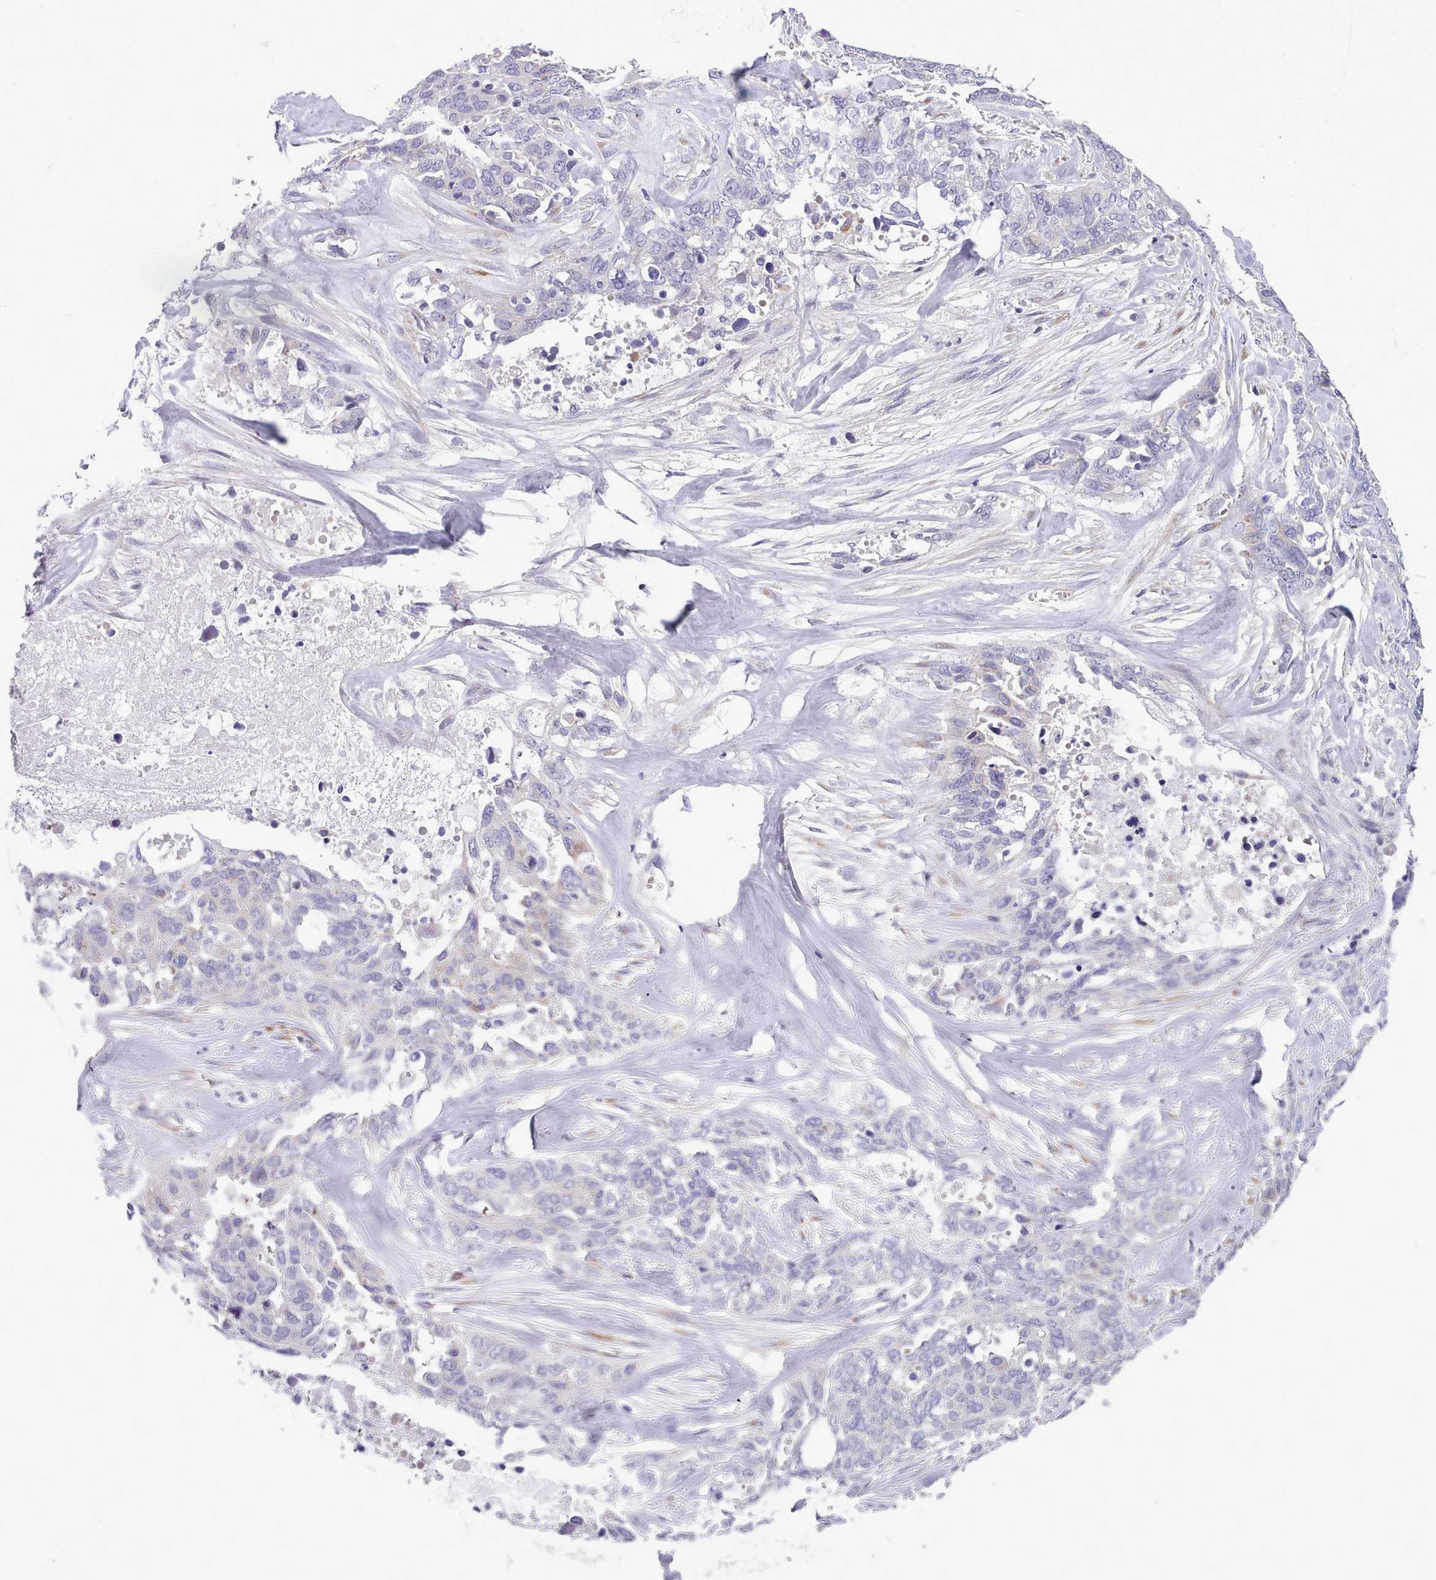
{"staining": {"intensity": "negative", "quantity": "none", "location": "none"}, "tissue": "ovarian cancer", "cell_type": "Tumor cells", "image_type": "cancer", "snomed": [{"axis": "morphology", "description": "Cystadenocarcinoma, serous, NOS"}, {"axis": "topography", "description": "Ovary"}], "caption": "The histopathology image shows no significant staining in tumor cells of ovarian cancer. (DAB (3,3'-diaminobenzidine) immunohistochemistry visualized using brightfield microscopy, high magnification).", "gene": "MYRFL", "patient": {"sex": "female", "age": 44}}